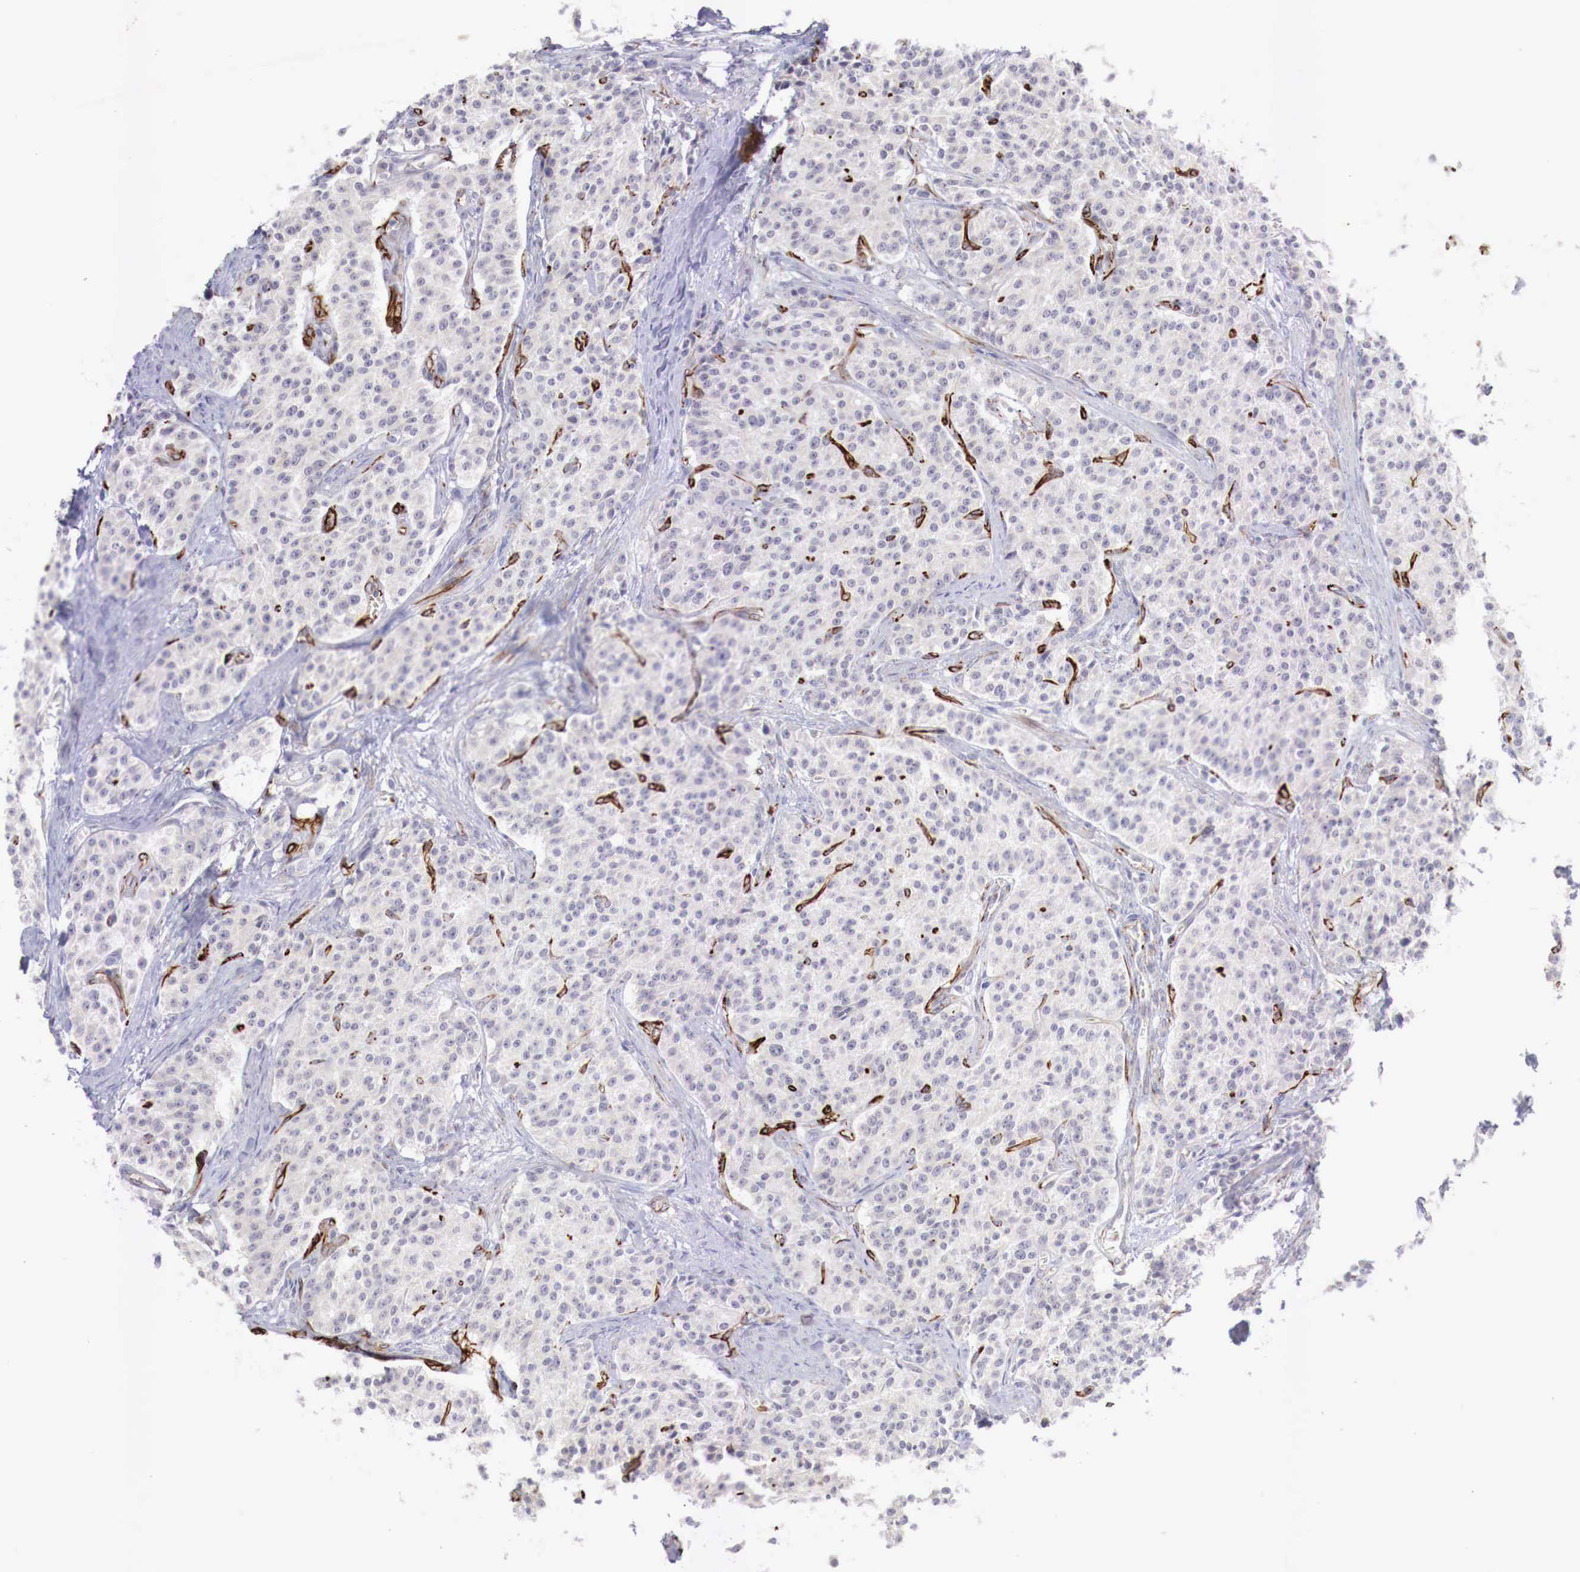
{"staining": {"intensity": "negative", "quantity": "none", "location": "none"}, "tissue": "carcinoid", "cell_type": "Tumor cells", "image_type": "cancer", "snomed": [{"axis": "morphology", "description": "Carcinoid, malignant, NOS"}, {"axis": "topography", "description": "Stomach"}], "caption": "High power microscopy micrograph of an immunohistochemistry (IHC) photomicrograph of carcinoid, revealing no significant positivity in tumor cells.", "gene": "WT1", "patient": {"sex": "female", "age": 76}}